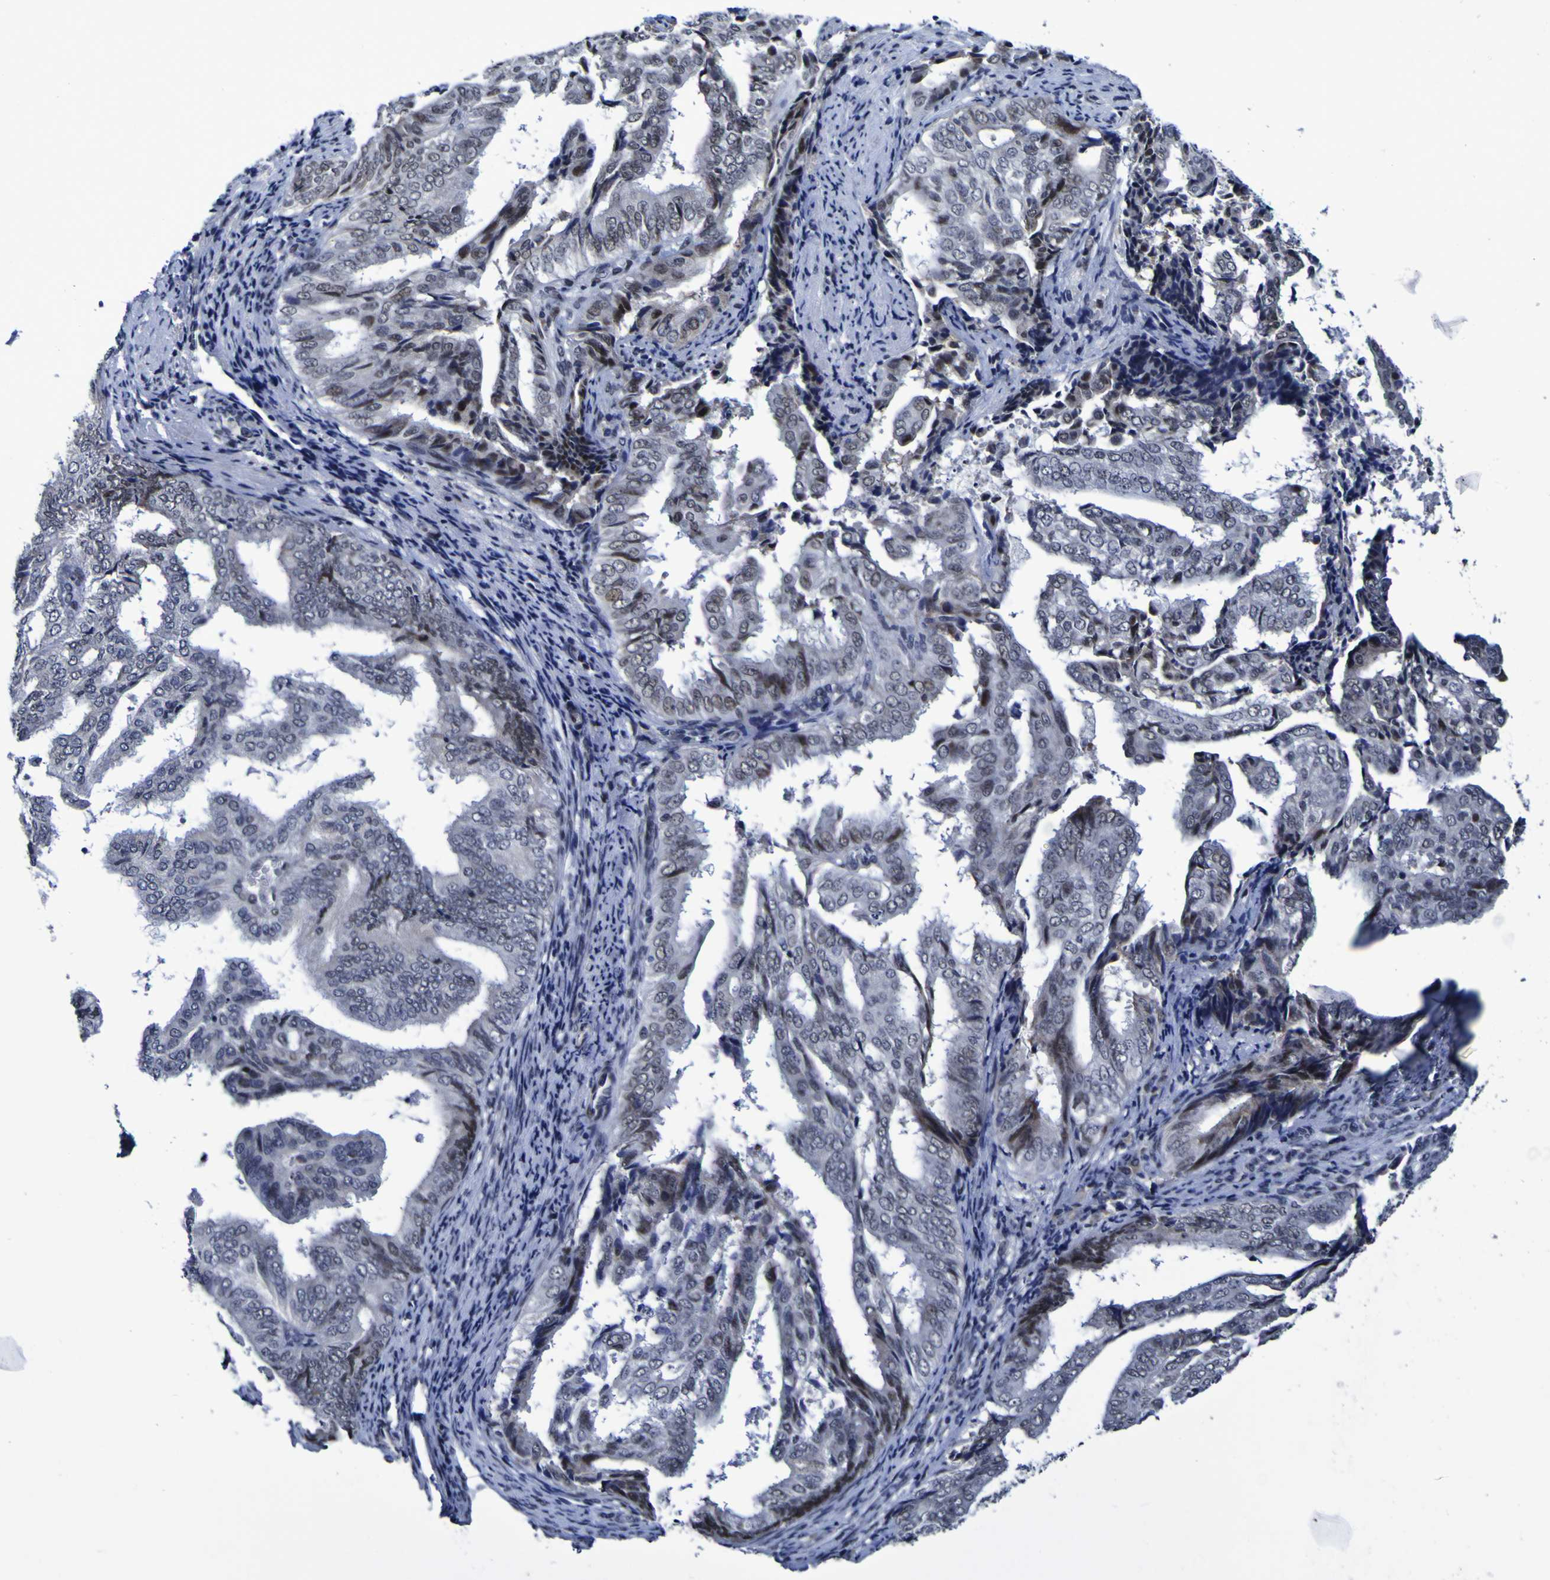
{"staining": {"intensity": "moderate", "quantity": "<25%", "location": "nuclear"}, "tissue": "endometrial cancer", "cell_type": "Tumor cells", "image_type": "cancer", "snomed": [{"axis": "morphology", "description": "Adenocarcinoma, NOS"}, {"axis": "topography", "description": "Endometrium"}], "caption": "High-magnification brightfield microscopy of endometrial cancer stained with DAB (3,3'-diaminobenzidine) (brown) and counterstained with hematoxylin (blue). tumor cells exhibit moderate nuclear expression is appreciated in approximately<25% of cells.", "gene": "MBD3", "patient": {"sex": "female", "age": 58}}